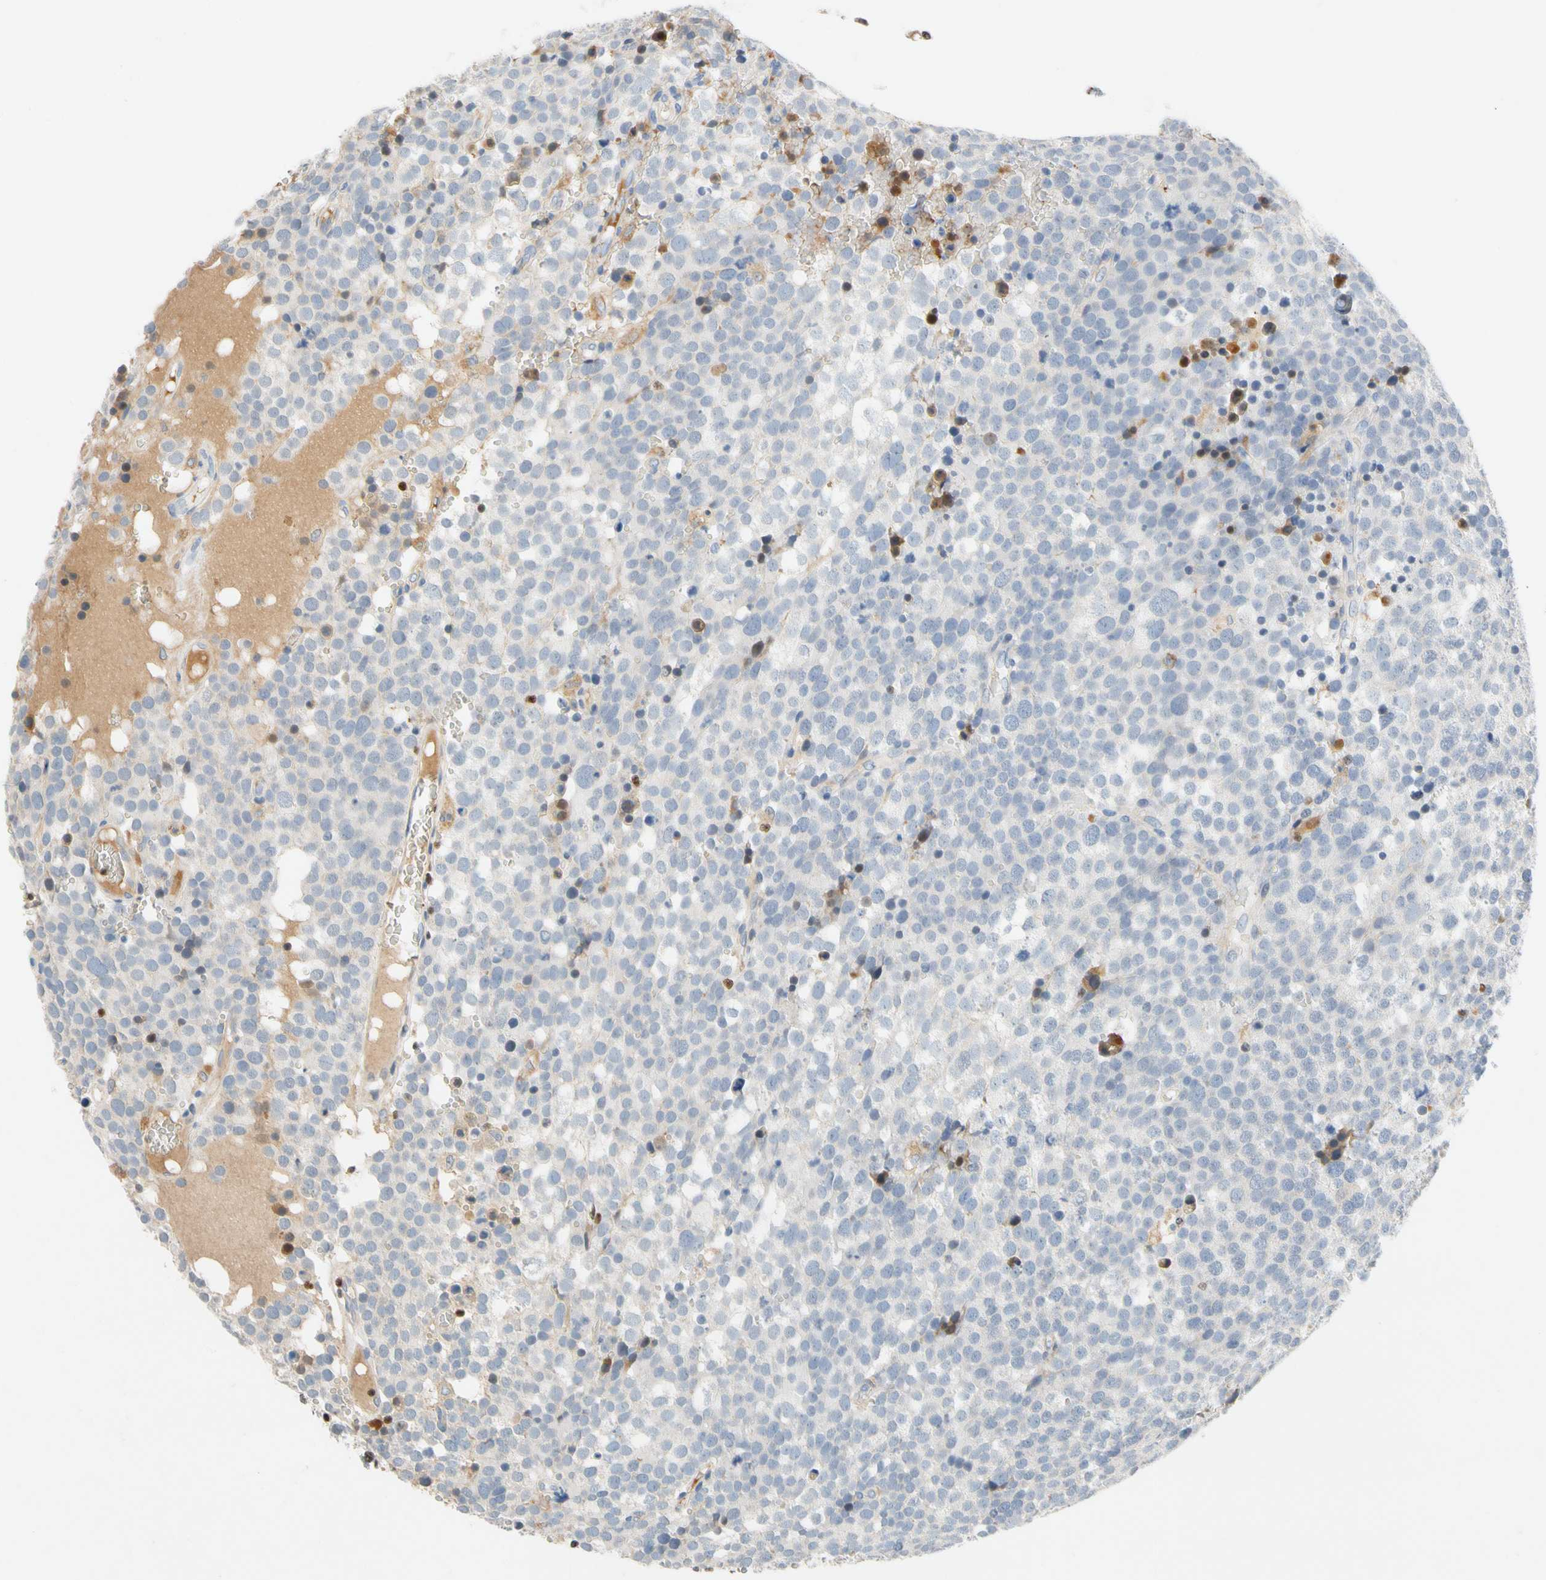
{"staining": {"intensity": "negative", "quantity": "none", "location": "none"}, "tissue": "testis cancer", "cell_type": "Tumor cells", "image_type": "cancer", "snomed": [{"axis": "morphology", "description": "Seminoma, NOS"}, {"axis": "topography", "description": "Testis"}], "caption": "This photomicrograph is of testis seminoma stained with immunohistochemistry to label a protein in brown with the nuclei are counter-stained blue. There is no staining in tumor cells.", "gene": "SP140", "patient": {"sex": "male", "age": 71}}